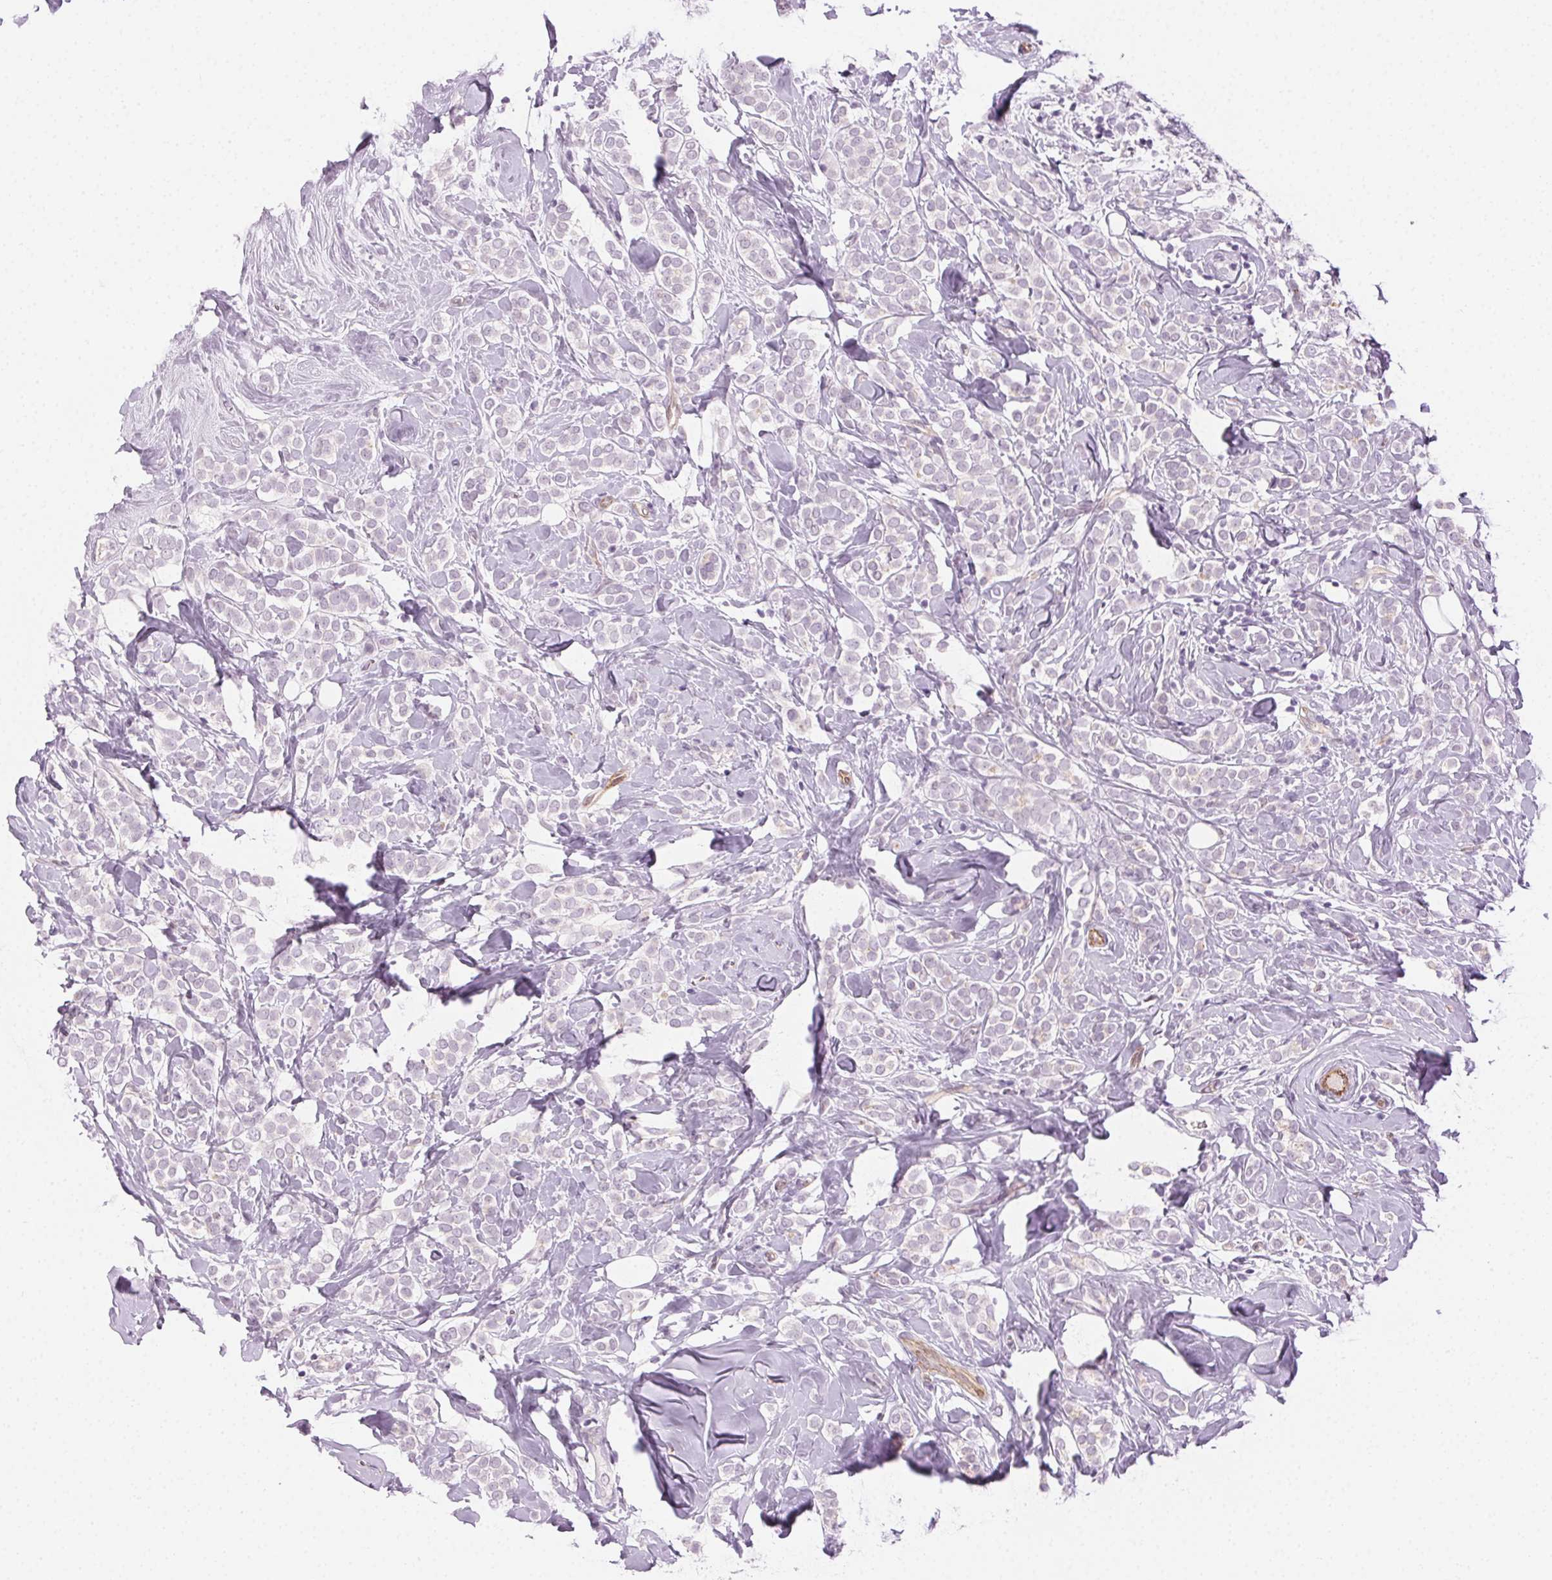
{"staining": {"intensity": "negative", "quantity": "none", "location": "none"}, "tissue": "breast cancer", "cell_type": "Tumor cells", "image_type": "cancer", "snomed": [{"axis": "morphology", "description": "Lobular carcinoma"}, {"axis": "topography", "description": "Breast"}], "caption": "Immunohistochemistry (IHC) micrograph of neoplastic tissue: breast lobular carcinoma stained with DAB (3,3'-diaminobenzidine) shows no significant protein staining in tumor cells.", "gene": "AIF1L", "patient": {"sex": "female", "age": 49}}